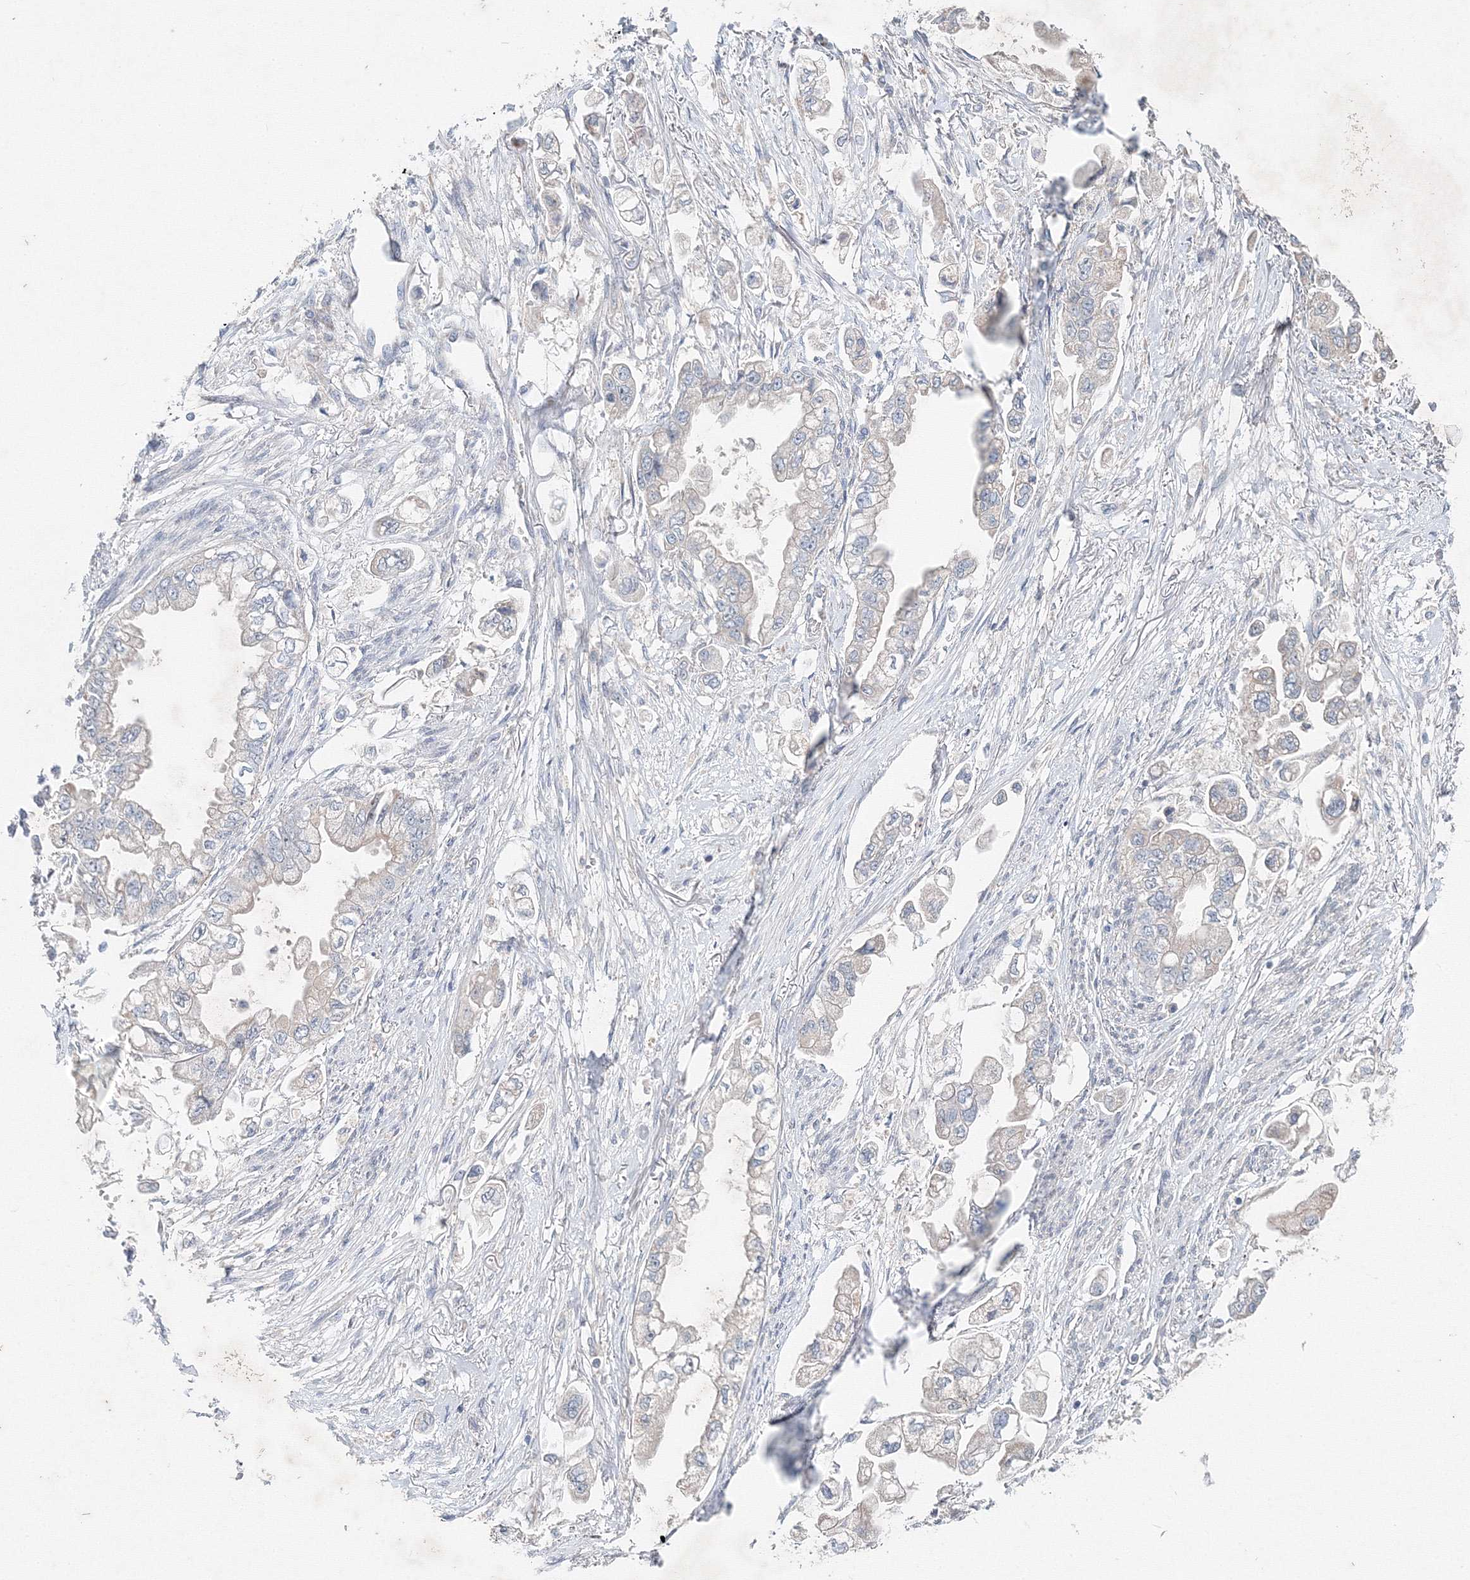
{"staining": {"intensity": "negative", "quantity": "none", "location": "none"}, "tissue": "stomach cancer", "cell_type": "Tumor cells", "image_type": "cancer", "snomed": [{"axis": "morphology", "description": "Adenocarcinoma, NOS"}, {"axis": "topography", "description": "Stomach"}], "caption": "An IHC micrograph of adenocarcinoma (stomach) is shown. There is no staining in tumor cells of adenocarcinoma (stomach). The staining is performed using DAB (3,3'-diaminobenzidine) brown chromogen with nuclei counter-stained in using hematoxylin.", "gene": "WDR49", "patient": {"sex": "male", "age": 62}}